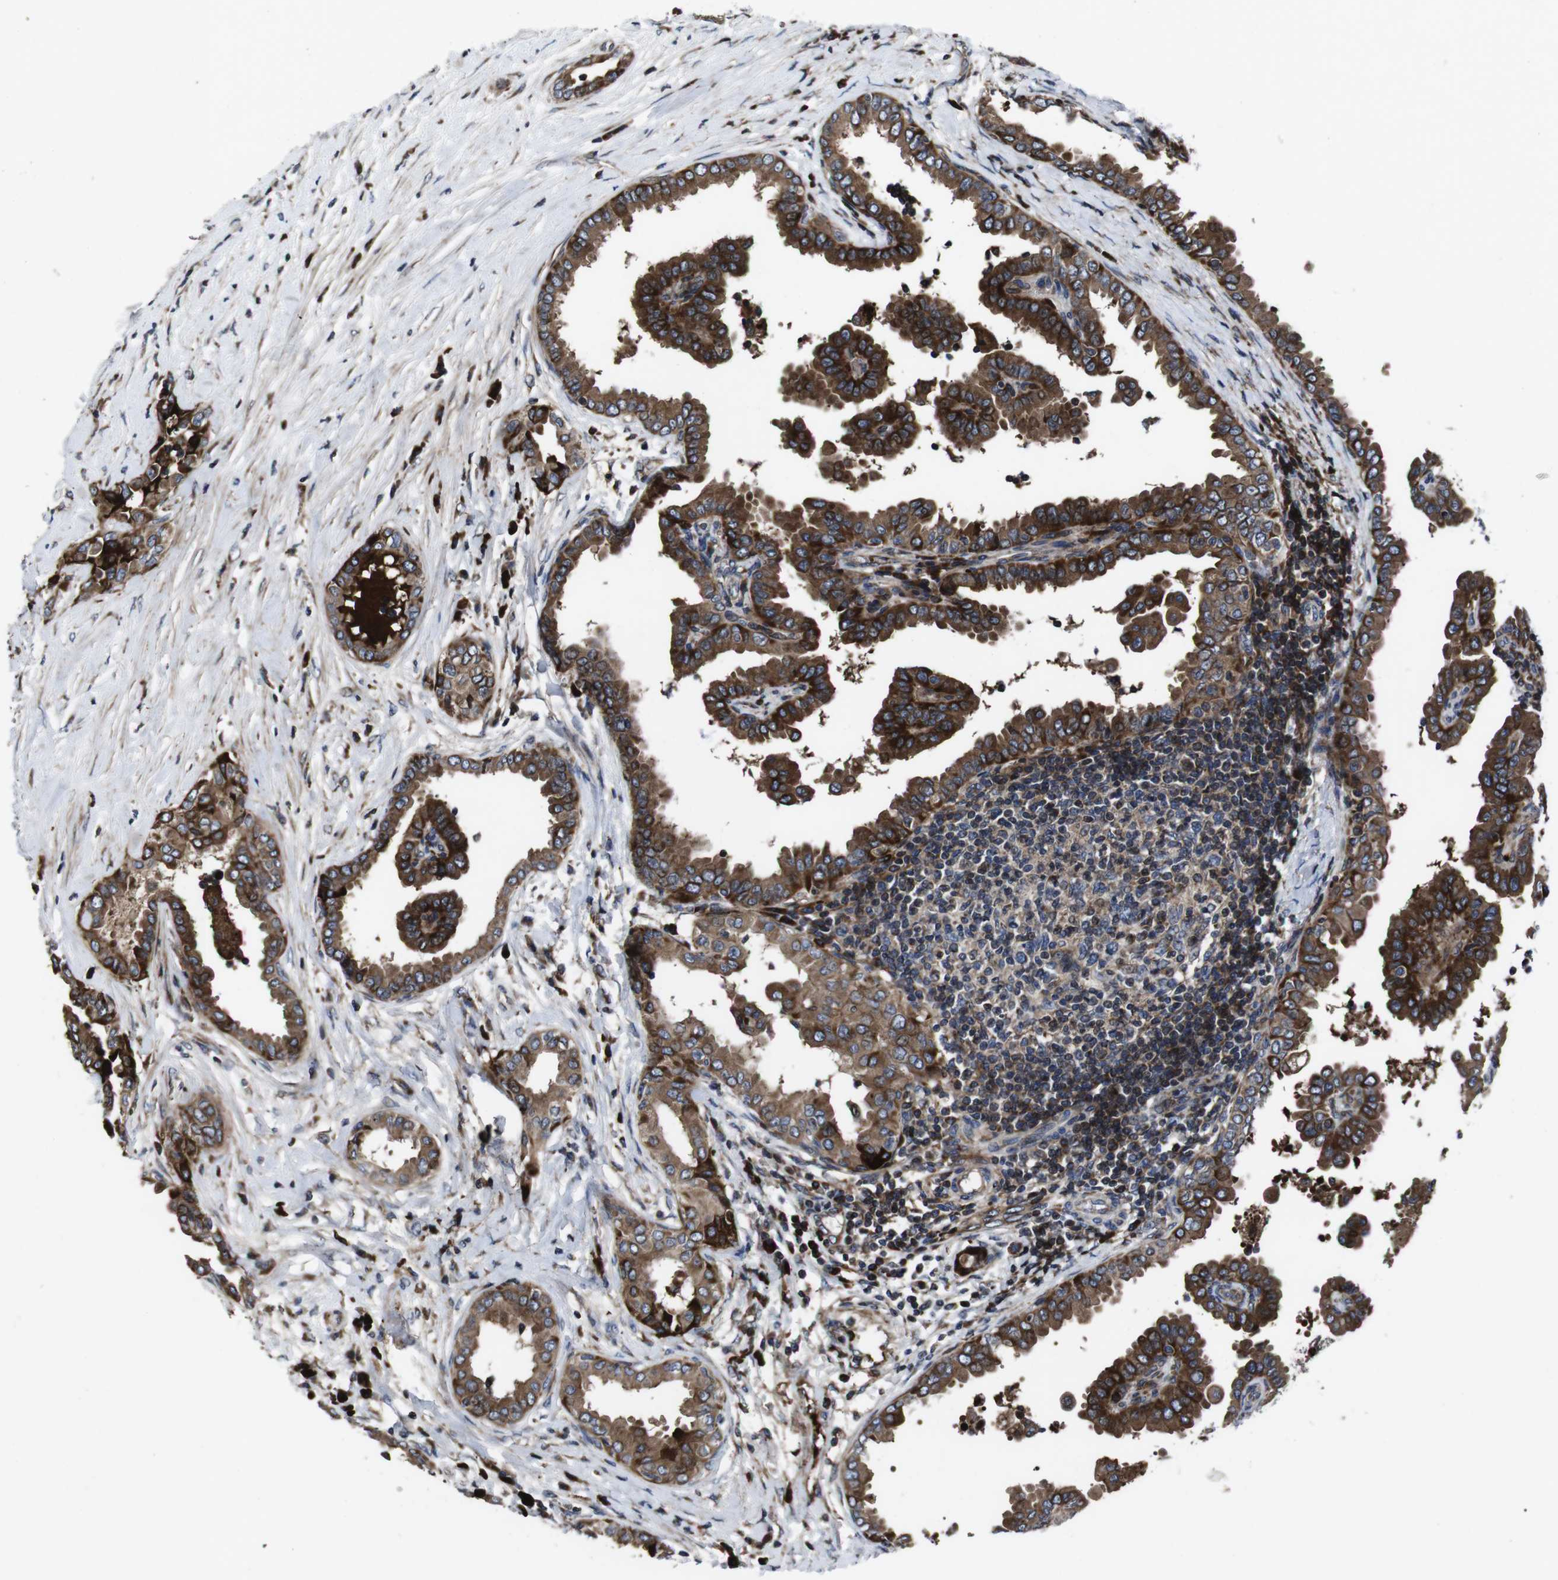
{"staining": {"intensity": "strong", "quantity": ">75%", "location": "cytoplasmic/membranous"}, "tissue": "thyroid cancer", "cell_type": "Tumor cells", "image_type": "cancer", "snomed": [{"axis": "morphology", "description": "Papillary adenocarcinoma, NOS"}, {"axis": "topography", "description": "Thyroid gland"}], "caption": "Thyroid papillary adenocarcinoma stained for a protein (brown) shows strong cytoplasmic/membranous positive staining in about >75% of tumor cells.", "gene": "SMYD3", "patient": {"sex": "male", "age": 33}}